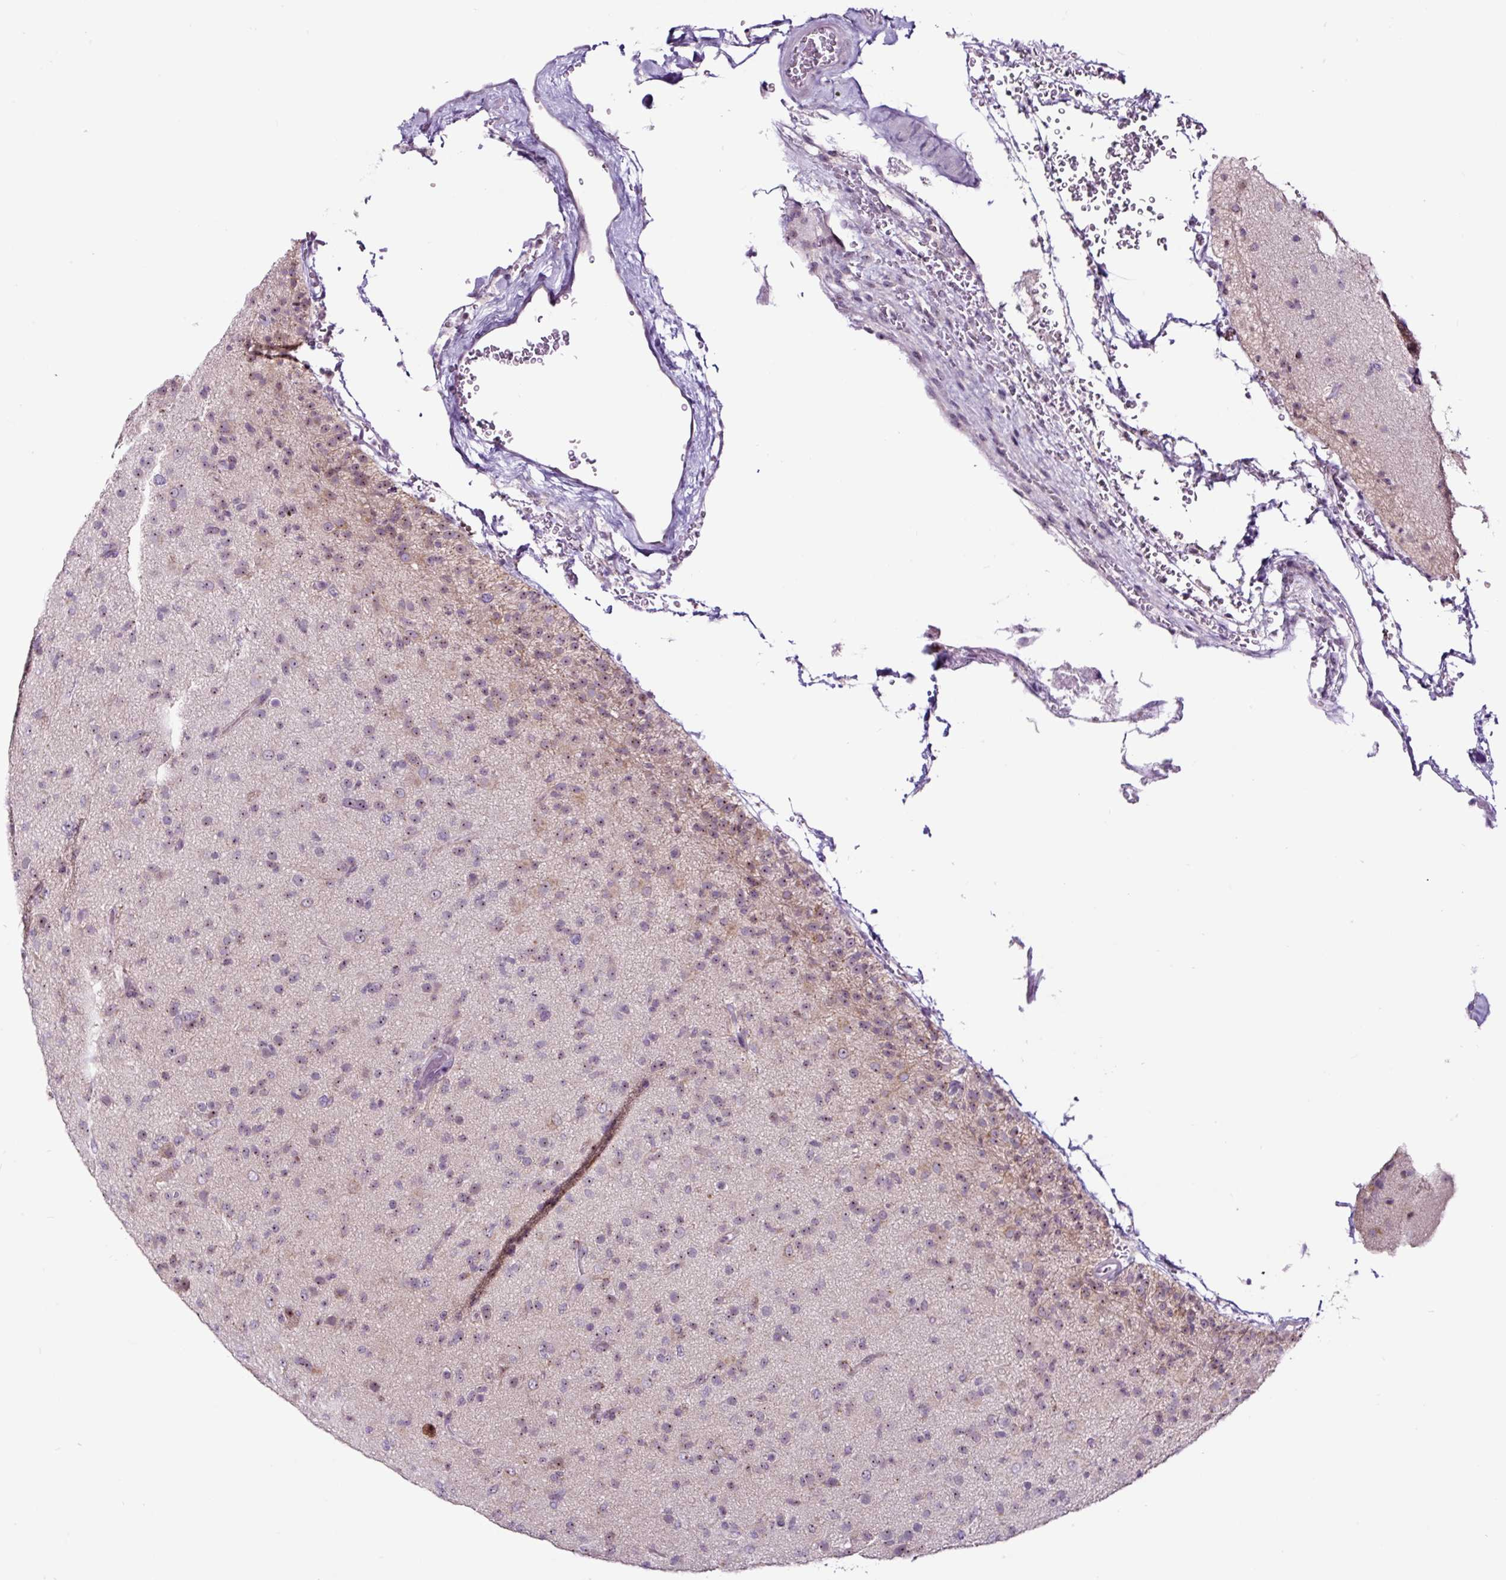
{"staining": {"intensity": "negative", "quantity": "none", "location": "none"}, "tissue": "glioma", "cell_type": "Tumor cells", "image_type": "cancer", "snomed": [{"axis": "morphology", "description": "Glioma, malignant, Low grade"}, {"axis": "topography", "description": "Brain"}], "caption": "Human glioma stained for a protein using immunohistochemistry exhibits no expression in tumor cells.", "gene": "NOM1", "patient": {"sex": "male", "age": 65}}